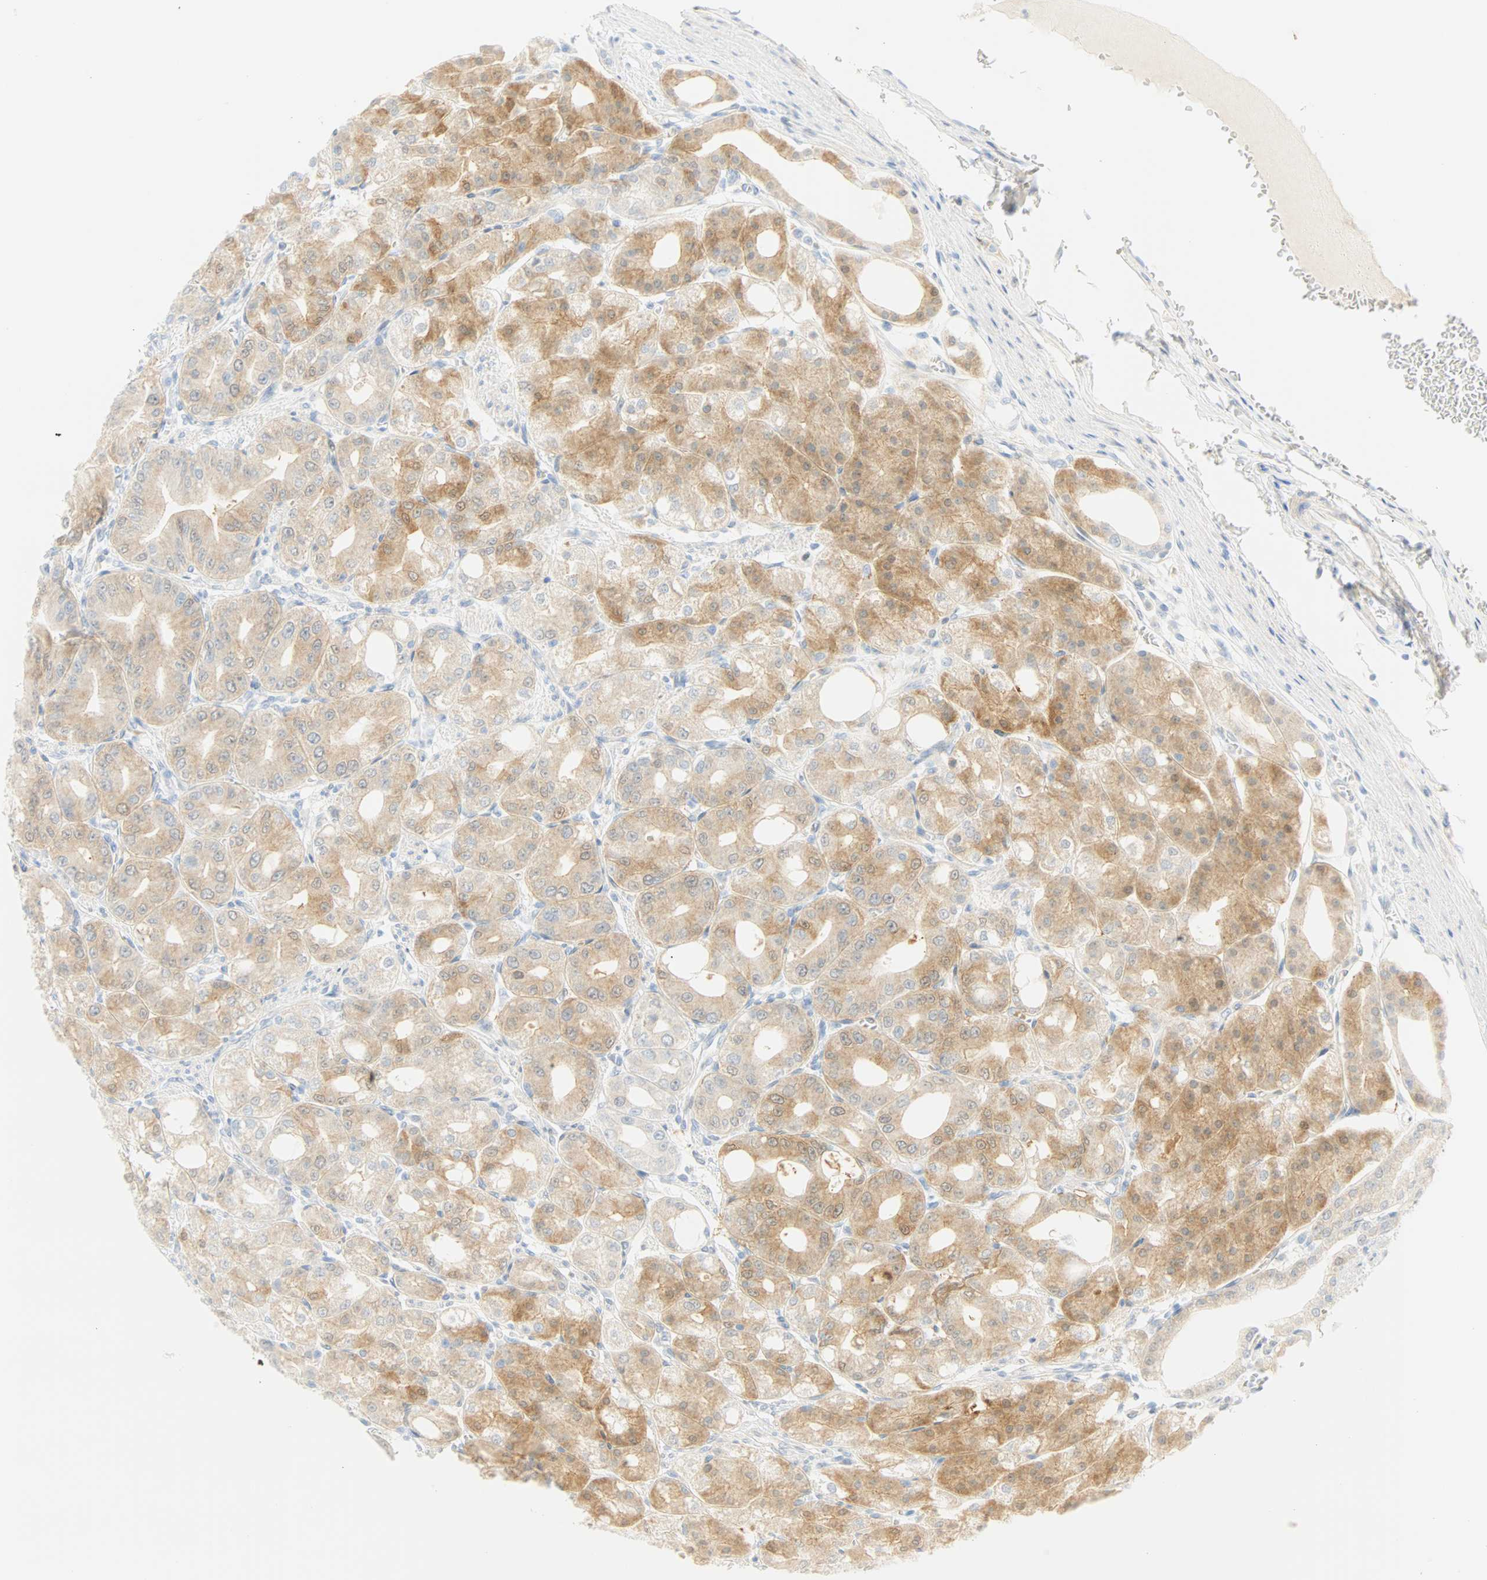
{"staining": {"intensity": "moderate", "quantity": "25%-75%", "location": "cytoplasmic/membranous,nuclear"}, "tissue": "stomach", "cell_type": "Glandular cells", "image_type": "normal", "snomed": [{"axis": "morphology", "description": "Normal tissue, NOS"}, {"axis": "topography", "description": "Stomach, lower"}], "caption": "Immunohistochemical staining of benign human stomach exhibits moderate cytoplasmic/membranous,nuclear protein positivity in approximately 25%-75% of glandular cells. Nuclei are stained in blue.", "gene": "SELENBP1", "patient": {"sex": "male", "age": 71}}